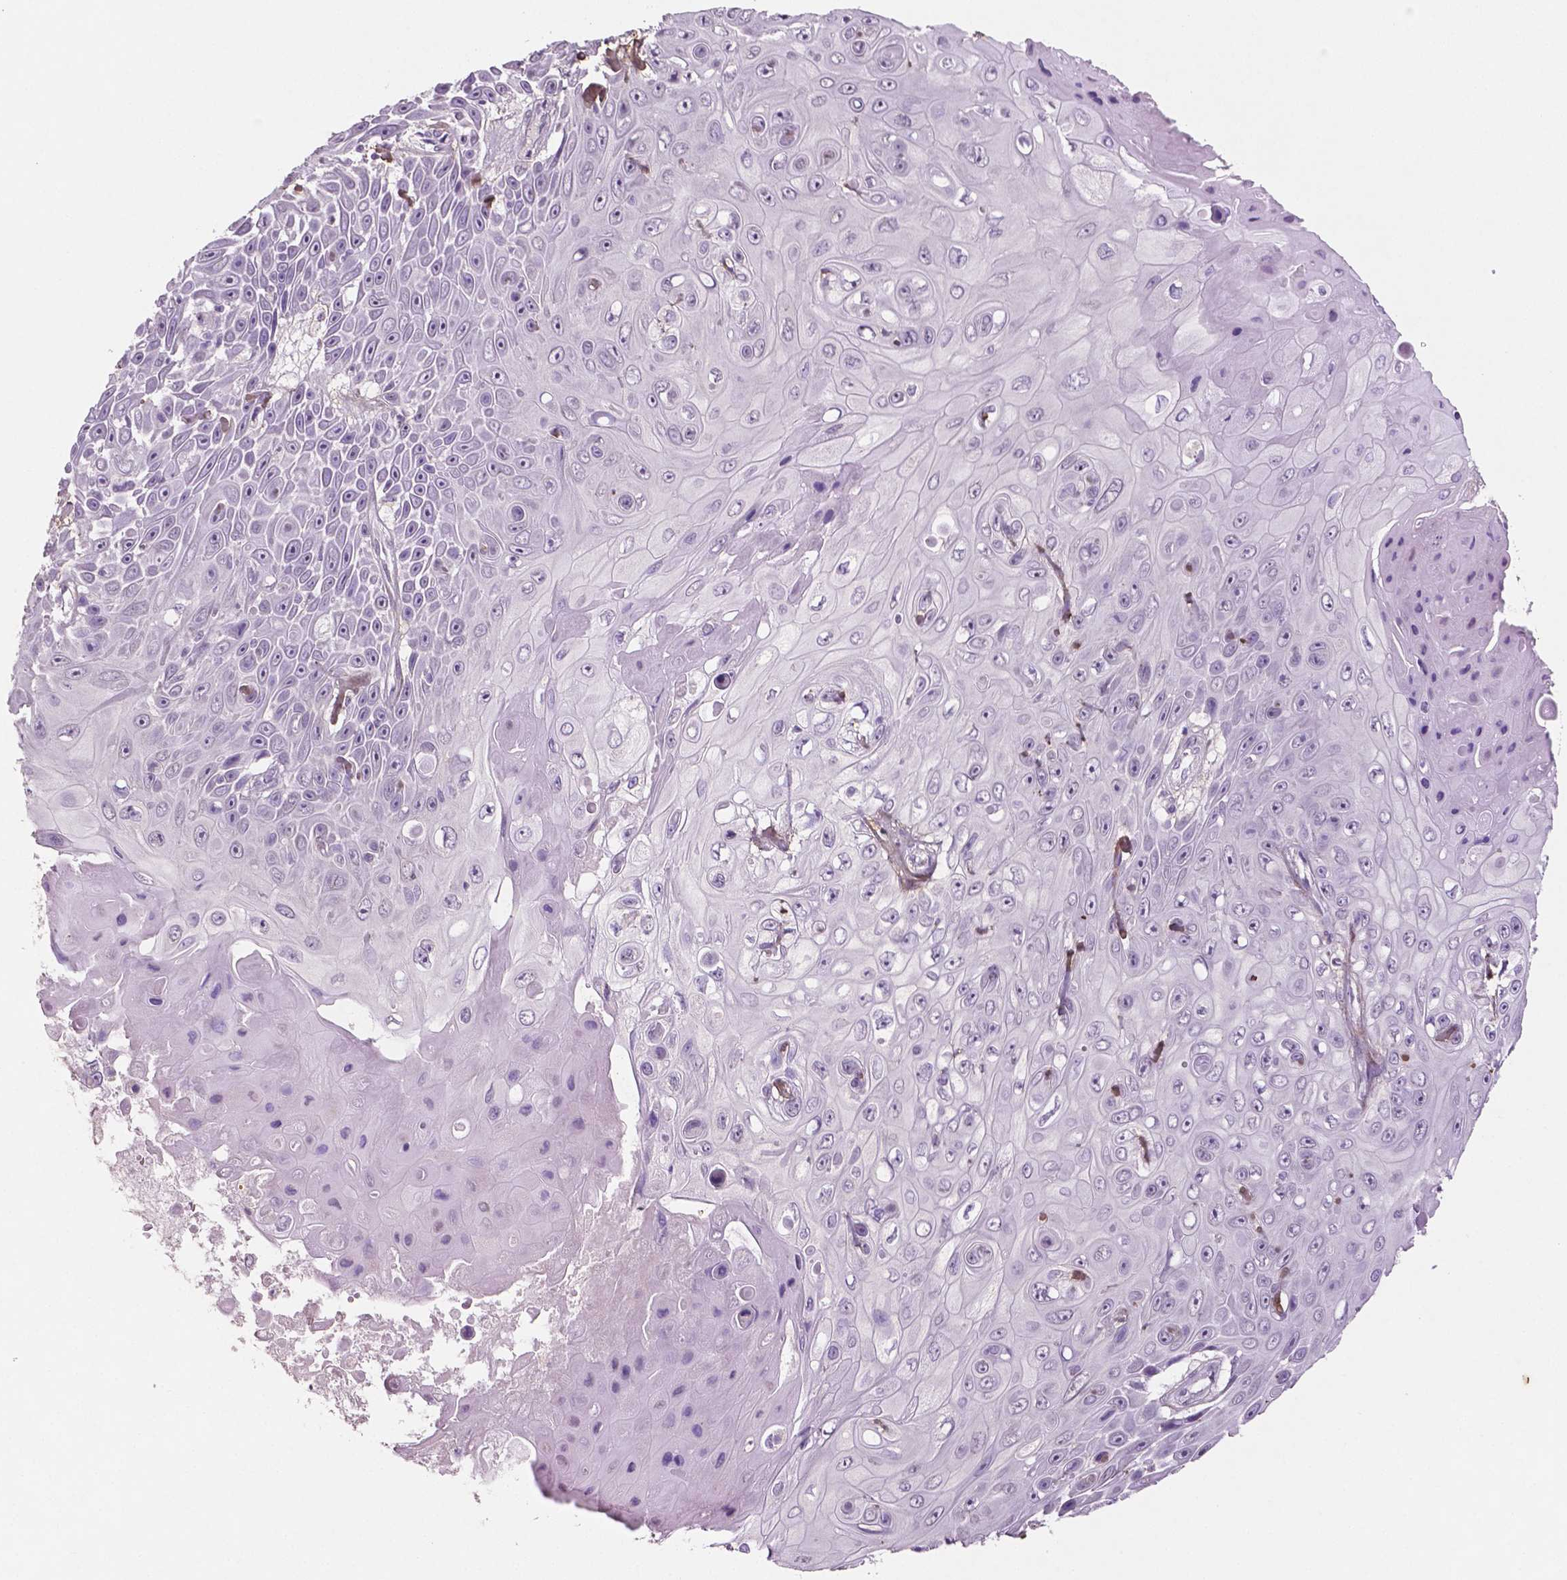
{"staining": {"intensity": "negative", "quantity": "none", "location": "none"}, "tissue": "skin cancer", "cell_type": "Tumor cells", "image_type": "cancer", "snomed": [{"axis": "morphology", "description": "Squamous cell carcinoma, NOS"}, {"axis": "topography", "description": "Skin"}], "caption": "Micrograph shows no significant protein expression in tumor cells of skin cancer.", "gene": "DLG2", "patient": {"sex": "male", "age": 82}}